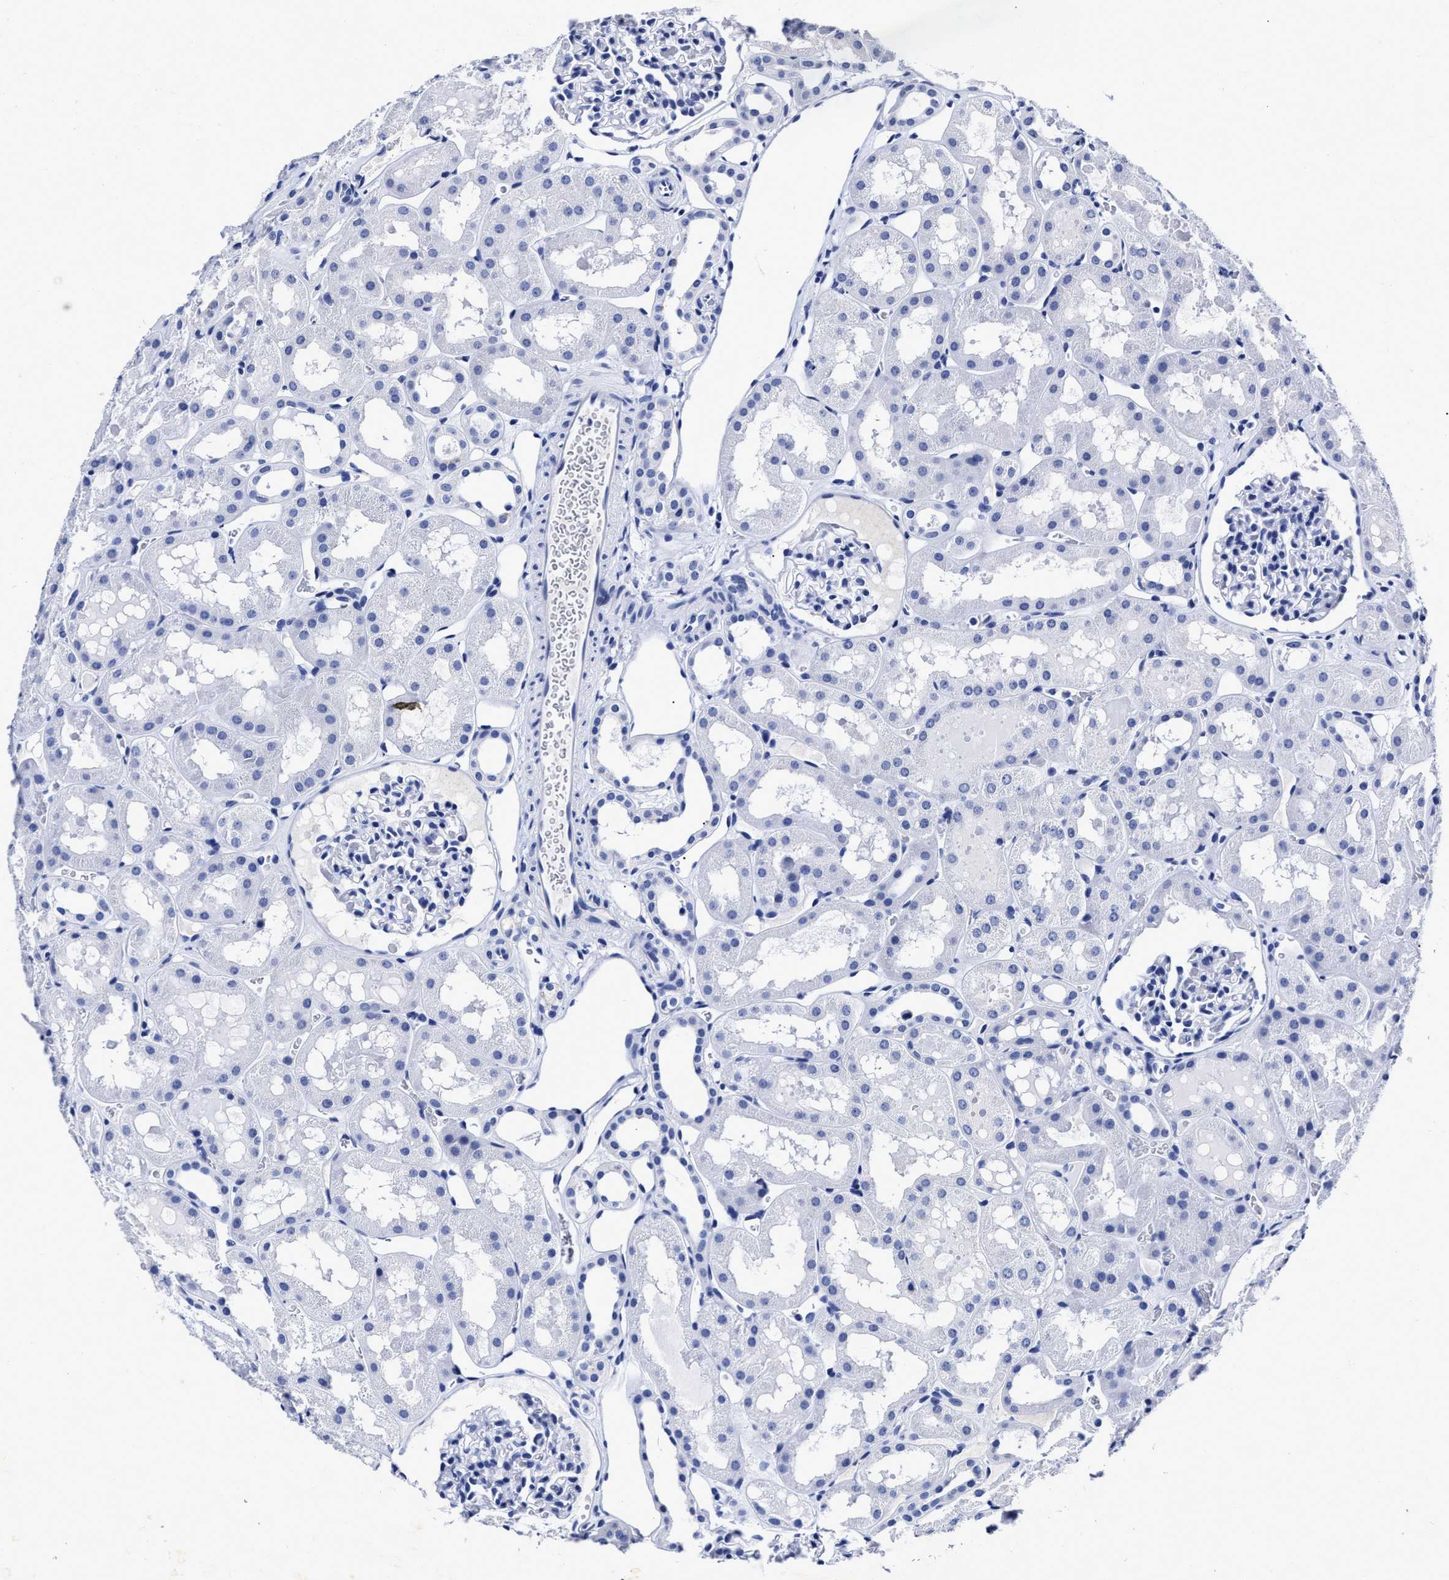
{"staining": {"intensity": "negative", "quantity": "none", "location": "none"}, "tissue": "kidney", "cell_type": "Cells in glomeruli", "image_type": "normal", "snomed": [{"axis": "morphology", "description": "Normal tissue, NOS"}, {"axis": "topography", "description": "Kidney"}, {"axis": "topography", "description": "Urinary bladder"}], "caption": "Immunohistochemistry histopathology image of benign kidney: kidney stained with DAB demonstrates no significant protein expression in cells in glomeruli.", "gene": "LRRC8E", "patient": {"sex": "male", "age": 16}}